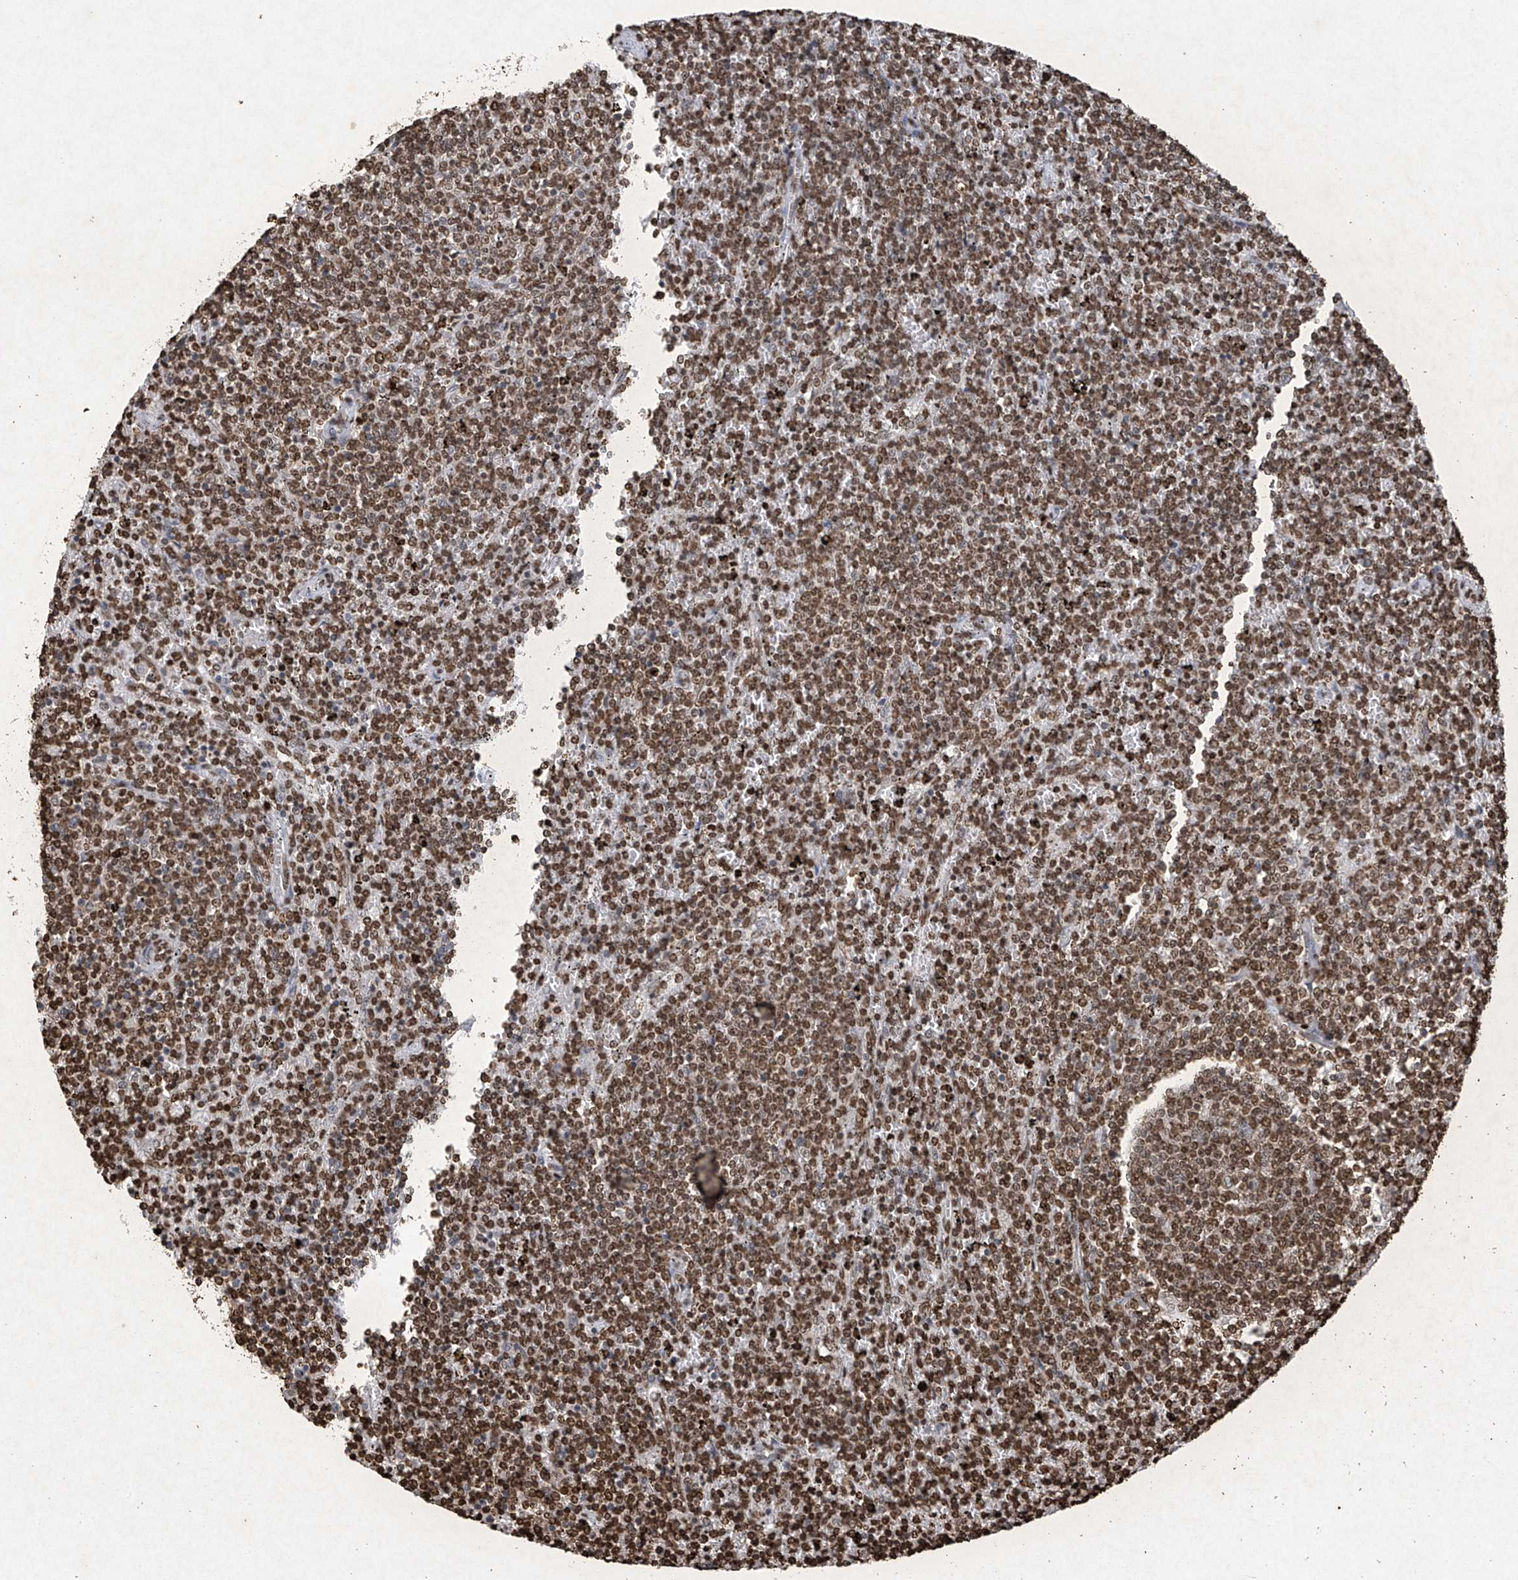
{"staining": {"intensity": "strong", "quantity": ">75%", "location": "nuclear"}, "tissue": "lymphoma", "cell_type": "Tumor cells", "image_type": "cancer", "snomed": [{"axis": "morphology", "description": "Malignant lymphoma, non-Hodgkin's type, Low grade"}, {"axis": "topography", "description": "Spleen"}], "caption": "Strong nuclear protein staining is present in approximately >75% of tumor cells in low-grade malignant lymphoma, non-Hodgkin's type.", "gene": "H3-3A", "patient": {"sex": "female", "age": 50}}